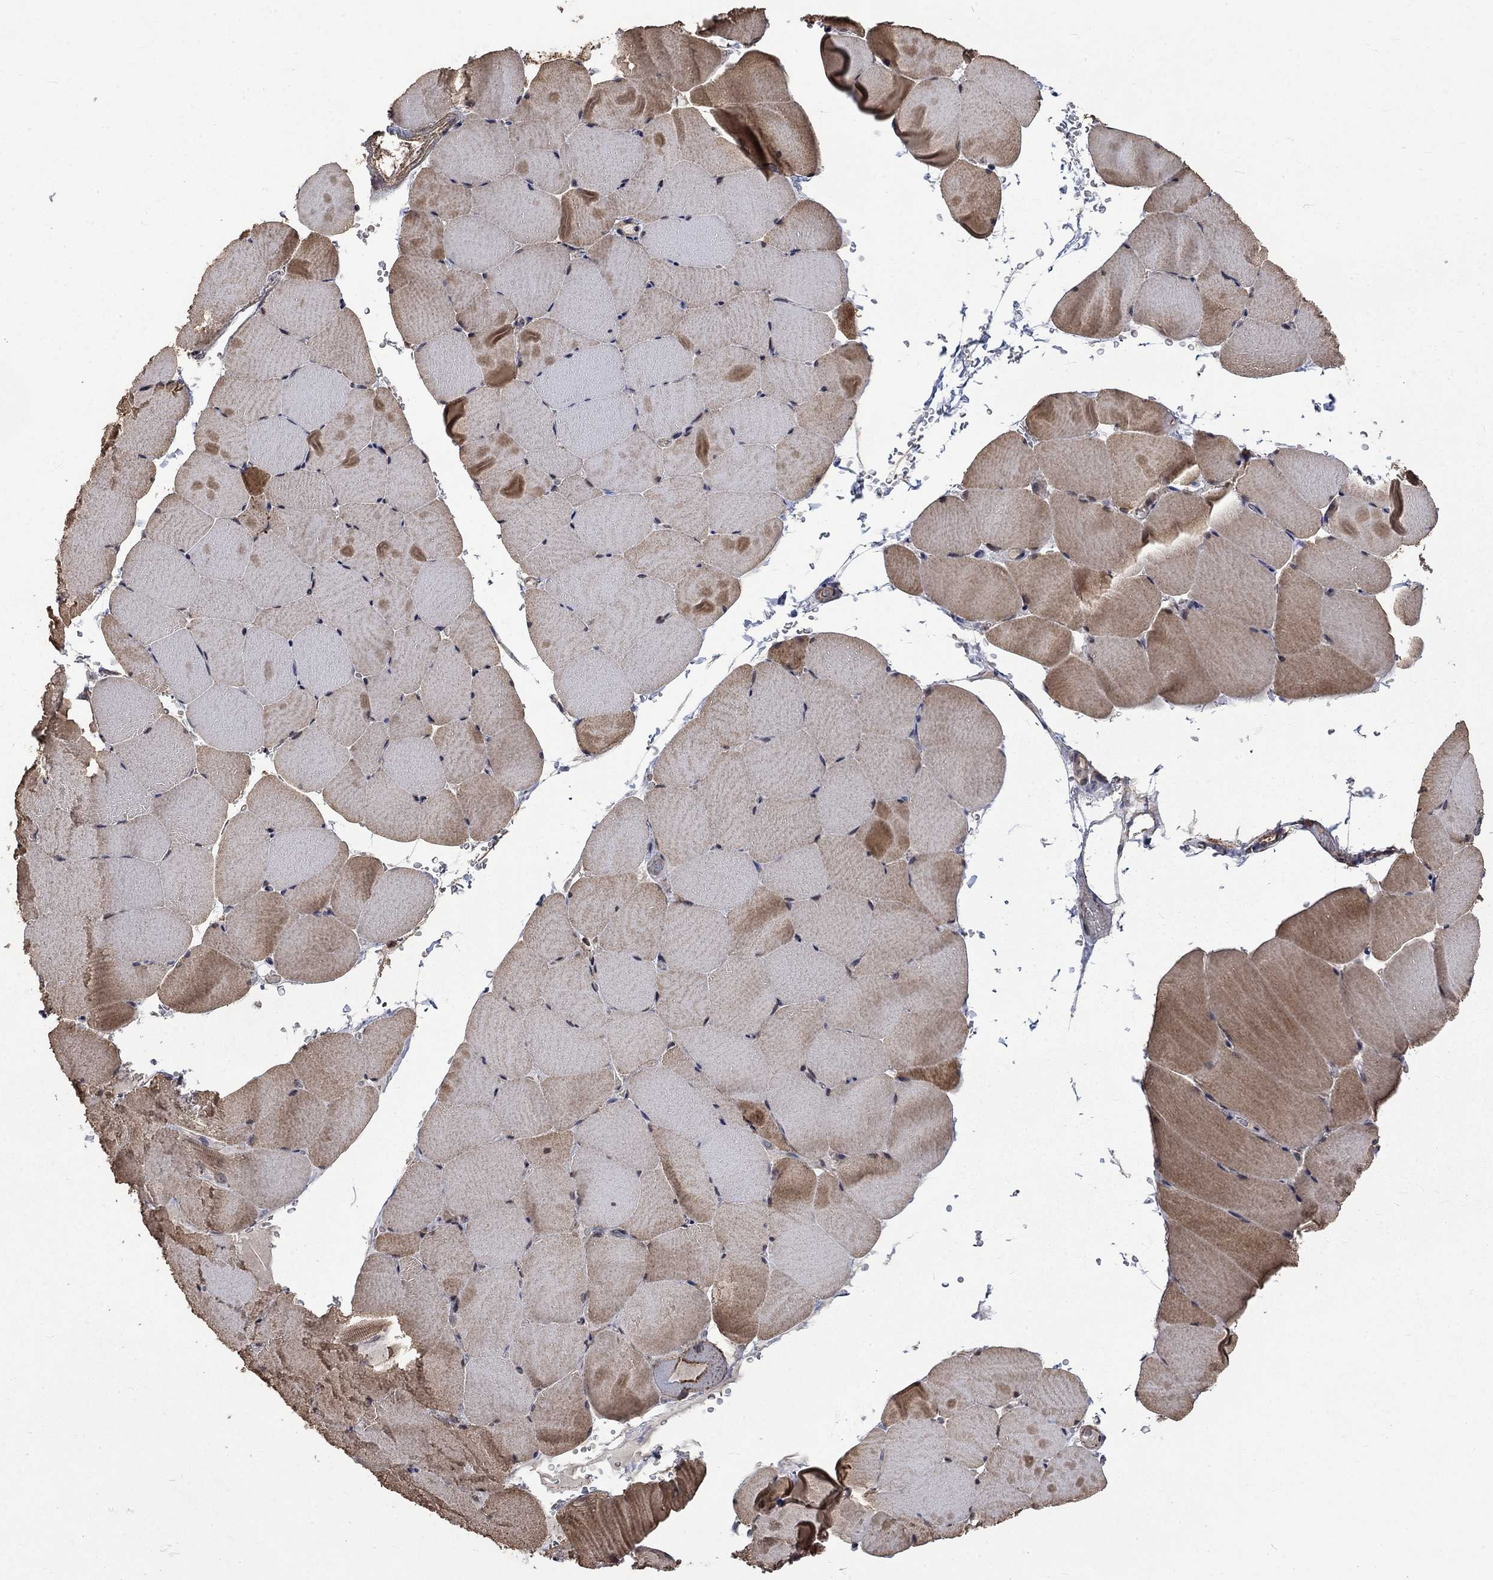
{"staining": {"intensity": "moderate", "quantity": ">75%", "location": "cytoplasmic/membranous"}, "tissue": "skeletal muscle", "cell_type": "Myocytes", "image_type": "normal", "snomed": [{"axis": "morphology", "description": "Normal tissue, NOS"}, {"axis": "topography", "description": "Skeletal muscle"}], "caption": "Skeletal muscle stained with a brown dye demonstrates moderate cytoplasmic/membranous positive expression in about >75% of myocytes.", "gene": "ESRRA", "patient": {"sex": "female", "age": 37}}